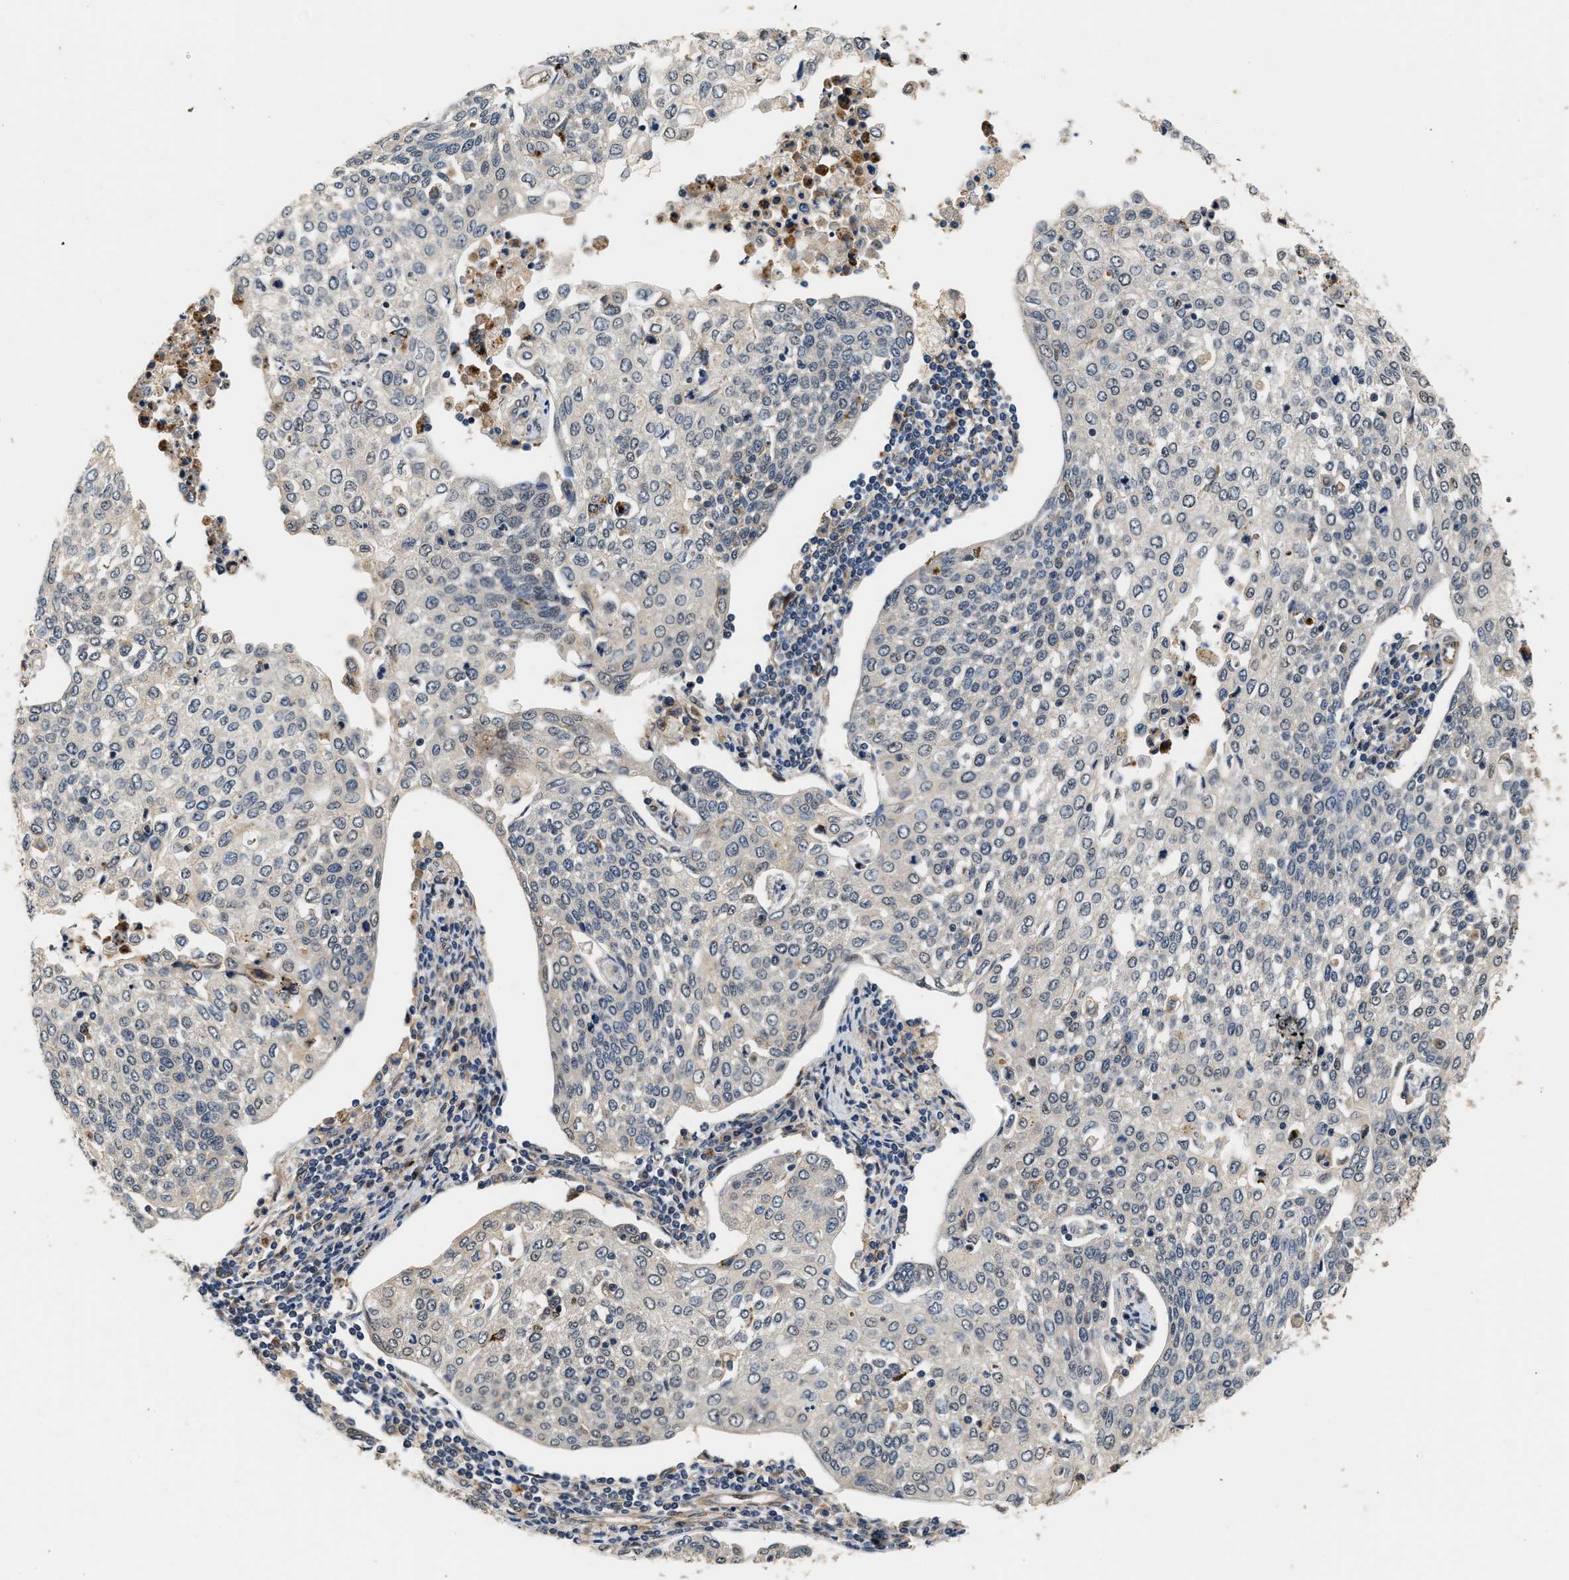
{"staining": {"intensity": "negative", "quantity": "none", "location": "none"}, "tissue": "cervical cancer", "cell_type": "Tumor cells", "image_type": "cancer", "snomed": [{"axis": "morphology", "description": "Squamous cell carcinoma, NOS"}, {"axis": "topography", "description": "Cervix"}], "caption": "Cervical cancer (squamous cell carcinoma) was stained to show a protein in brown. There is no significant staining in tumor cells.", "gene": "LARP6", "patient": {"sex": "female", "age": 34}}